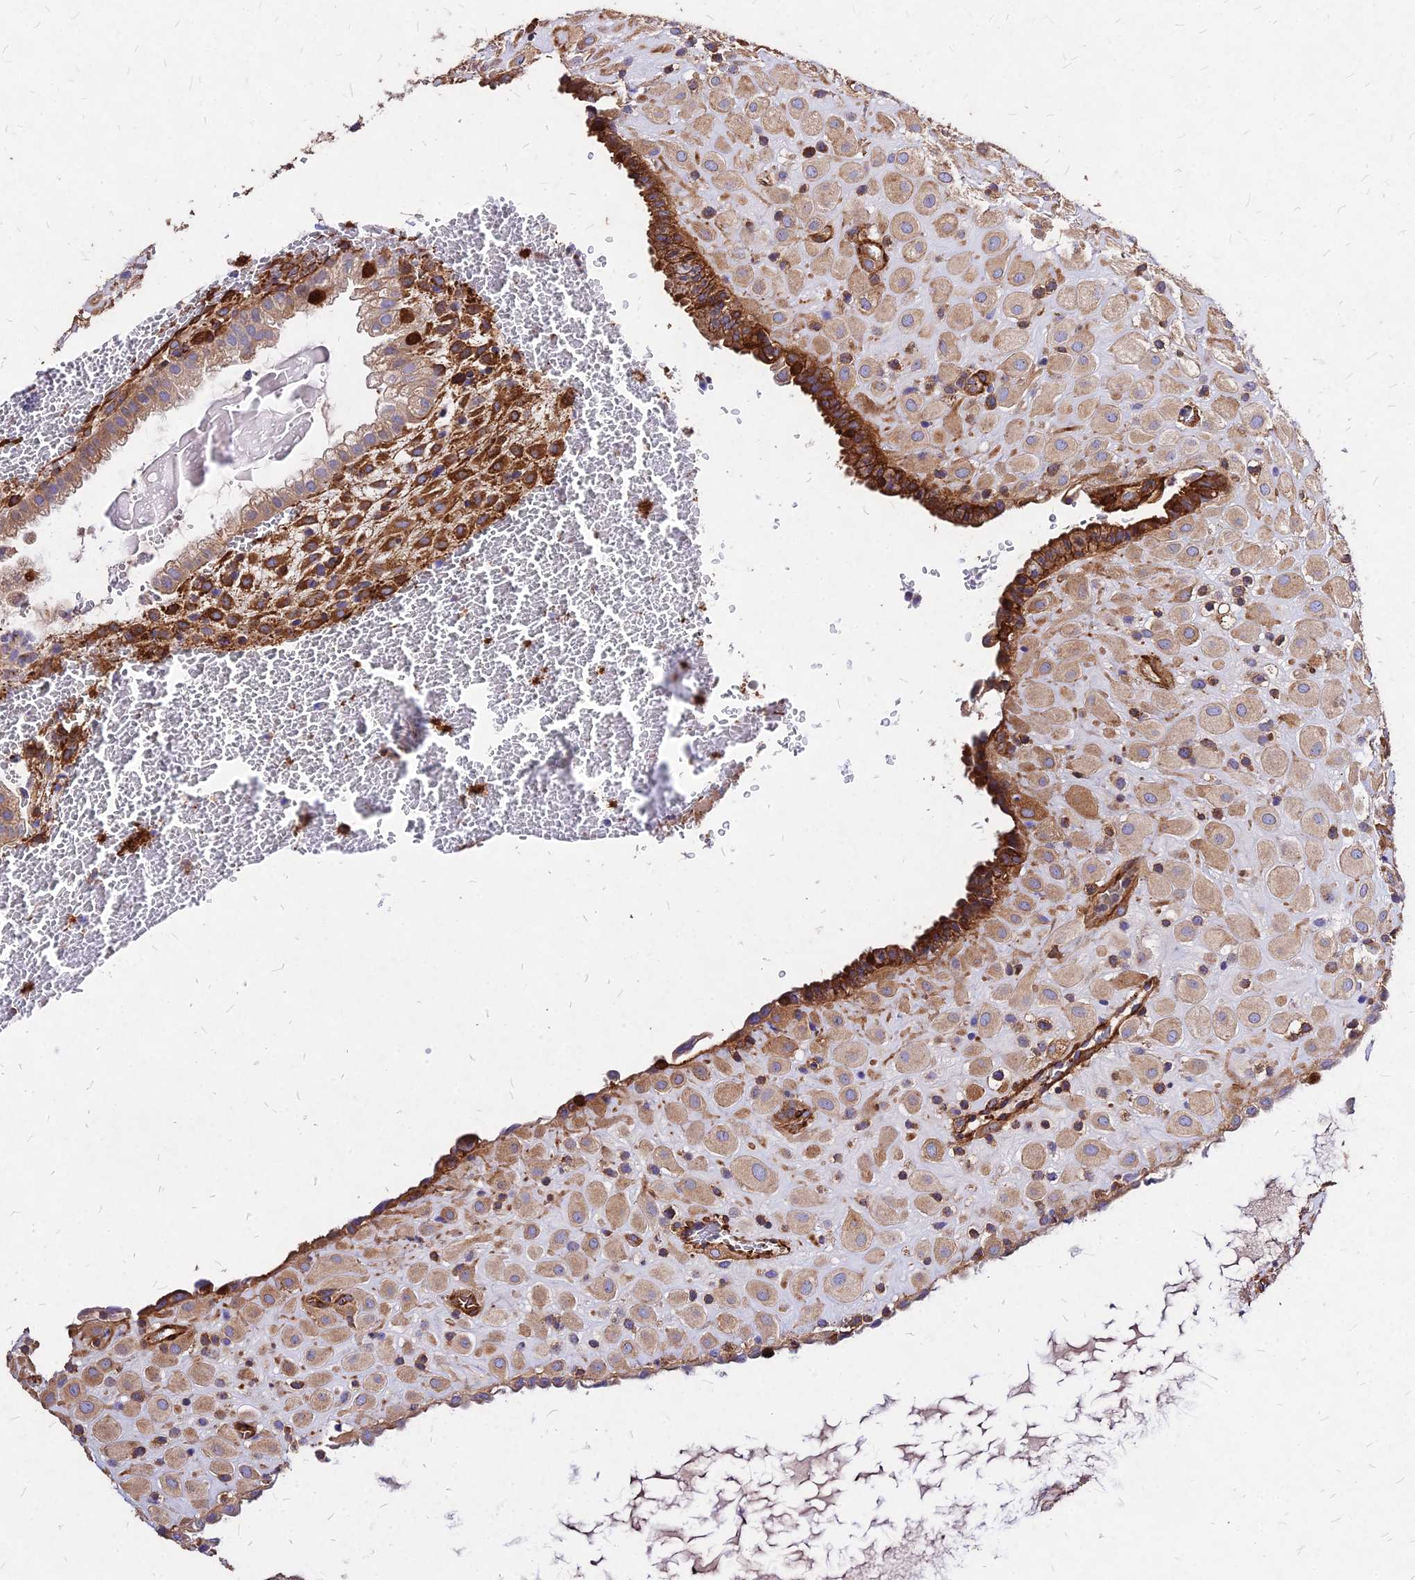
{"staining": {"intensity": "moderate", "quantity": ">75%", "location": "cytoplasmic/membranous"}, "tissue": "placenta", "cell_type": "Decidual cells", "image_type": "normal", "snomed": [{"axis": "morphology", "description": "Normal tissue, NOS"}, {"axis": "topography", "description": "Placenta"}], "caption": "Brown immunohistochemical staining in unremarkable human placenta demonstrates moderate cytoplasmic/membranous staining in about >75% of decidual cells. (Stains: DAB in brown, nuclei in blue, Microscopy: brightfield microscopy at high magnification).", "gene": "EFCC1", "patient": {"sex": "female", "age": 35}}